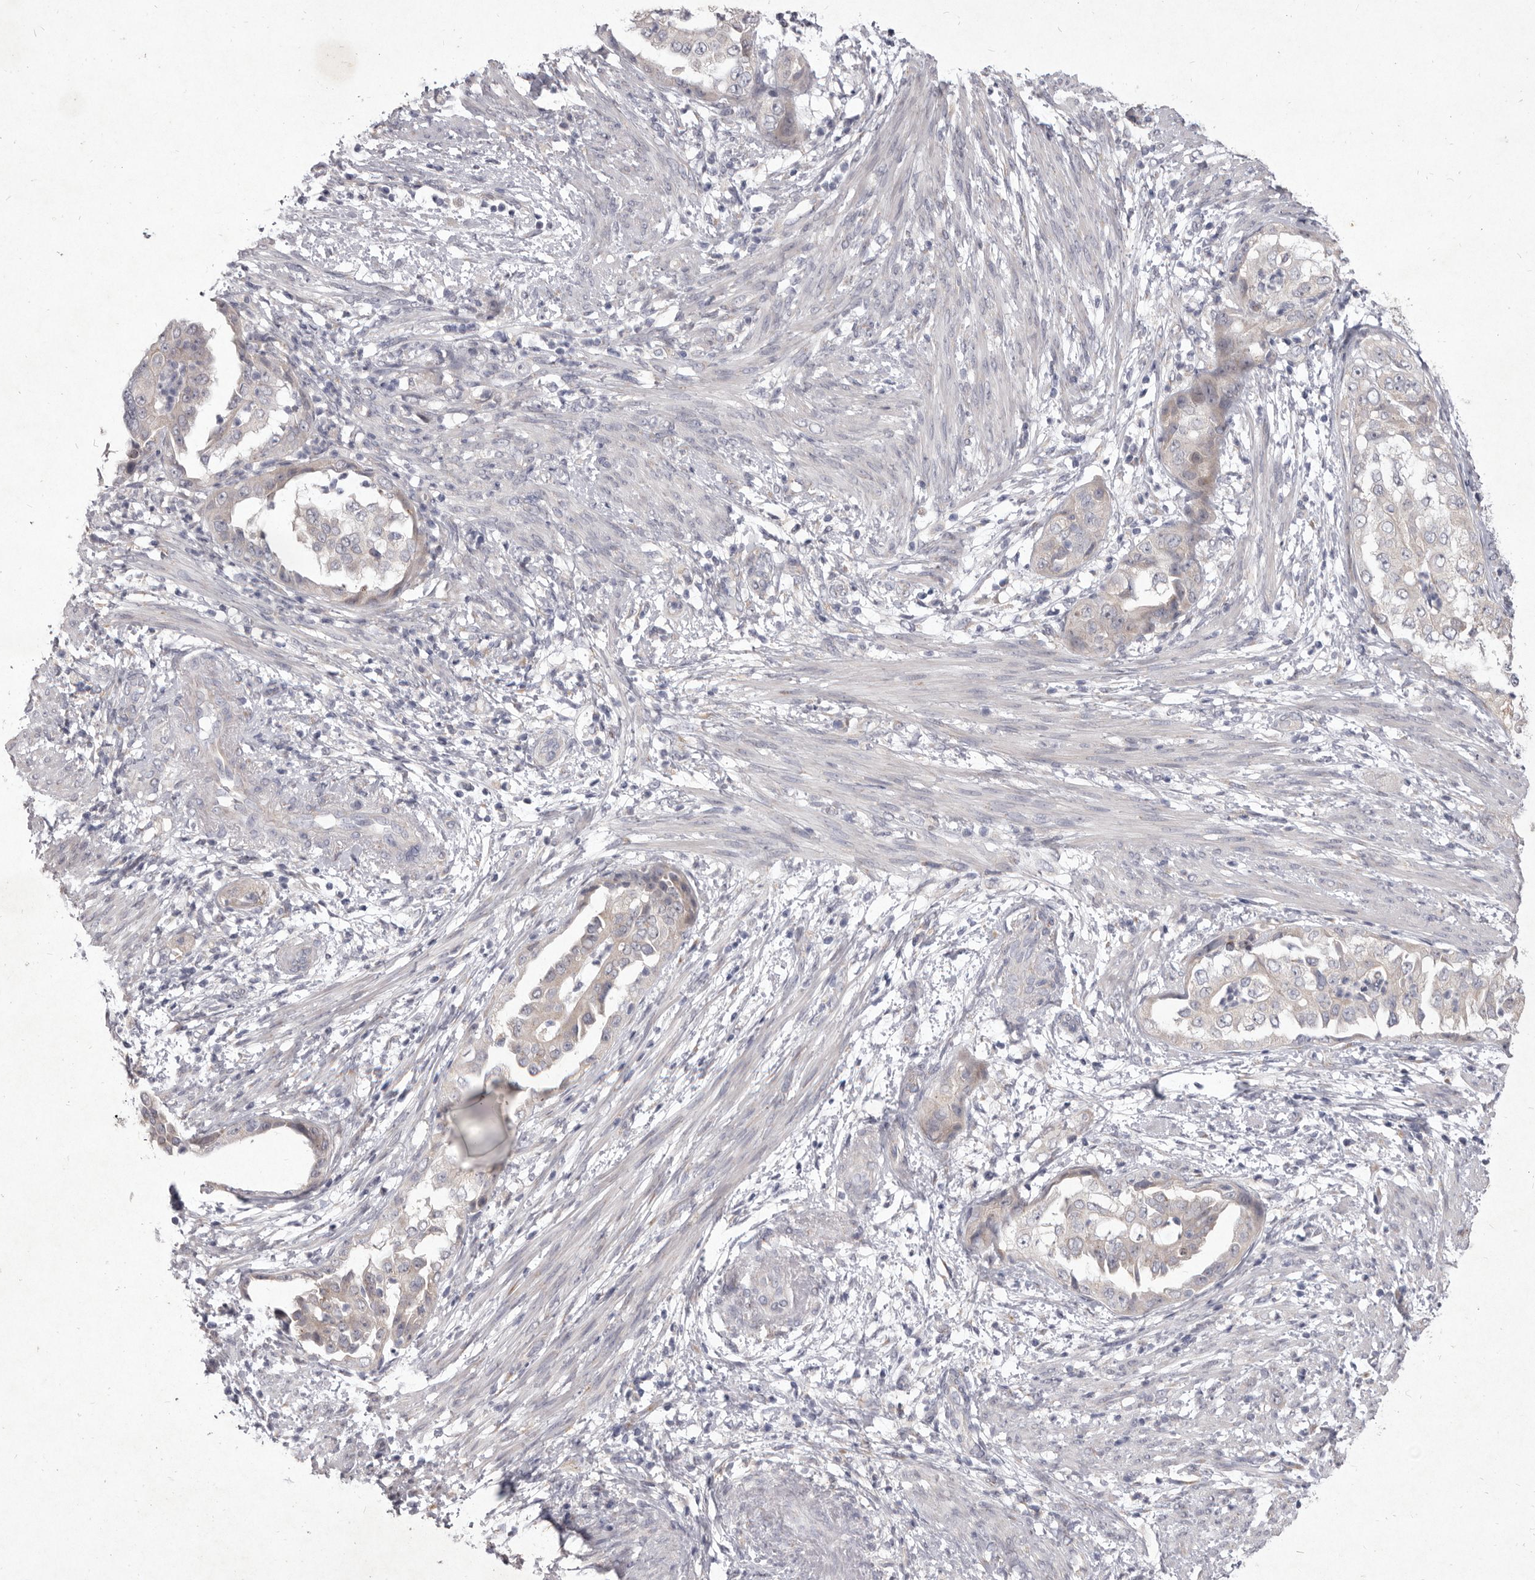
{"staining": {"intensity": "negative", "quantity": "none", "location": "none"}, "tissue": "endometrial cancer", "cell_type": "Tumor cells", "image_type": "cancer", "snomed": [{"axis": "morphology", "description": "Adenocarcinoma, NOS"}, {"axis": "topography", "description": "Endometrium"}], "caption": "A photomicrograph of endometrial adenocarcinoma stained for a protein shows no brown staining in tumor cells.", "gene": "P2RX6", "patient": {"sex": "female", "age": 85}}